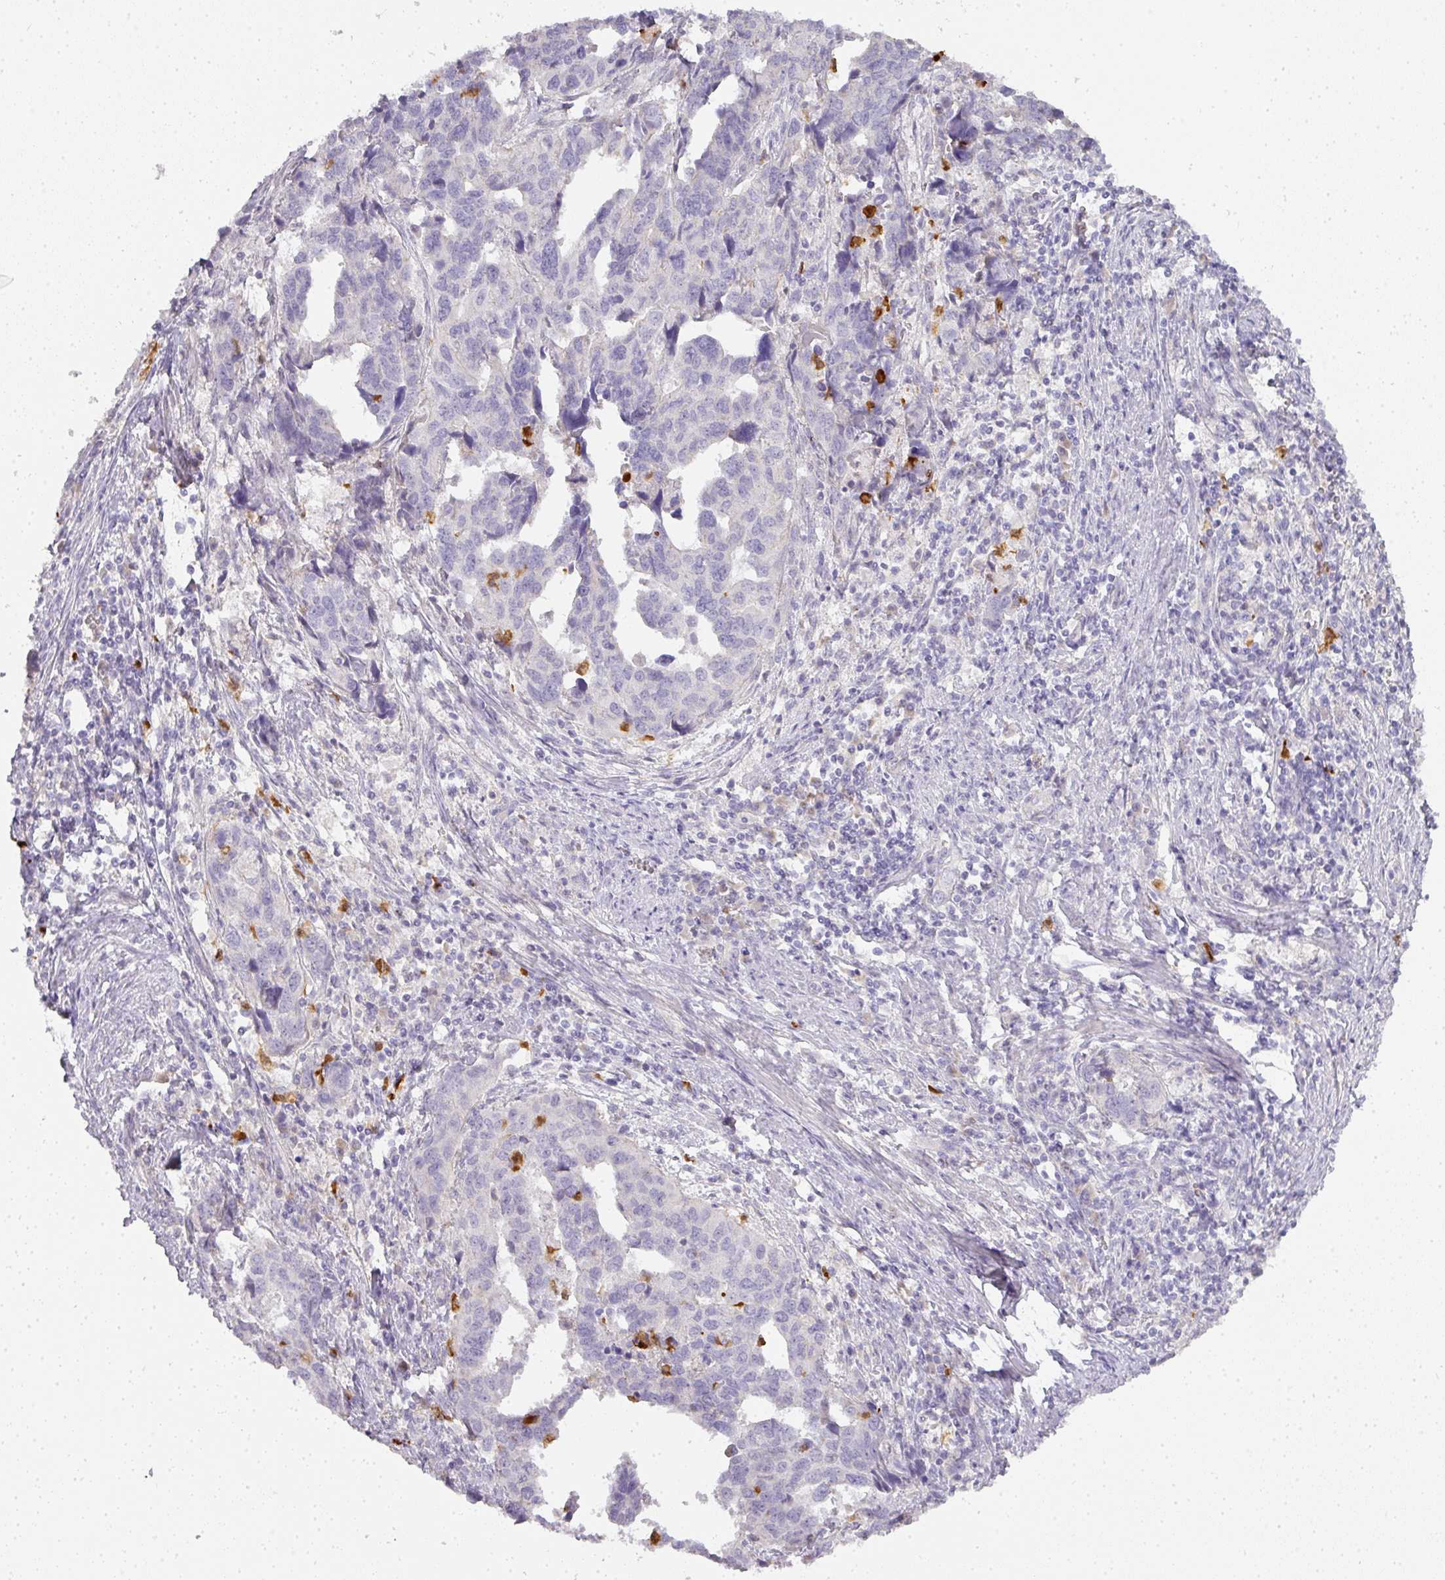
{"staining": {"intensity": "negative", "quantity": "none", "location": "none"}, "tissue": "endometrial cancer", "cell_type": "Tumor cells", "image_type": "cancer", "snomed": [{"axis": "morphology", "description": "Adenocarcinoma, NOS"}, {"axis": "topography", "description": "Endometrium"}], "caption": "Immunohistochemical staining of human endometrial cancer (adenocarcinoma) shows no significant positivity in tumor cells. (Immunohistochemistry, brightfield microscopy, high magnification).", "gene": "HHEX", "patient": {"sex": "female", "age": 73}}